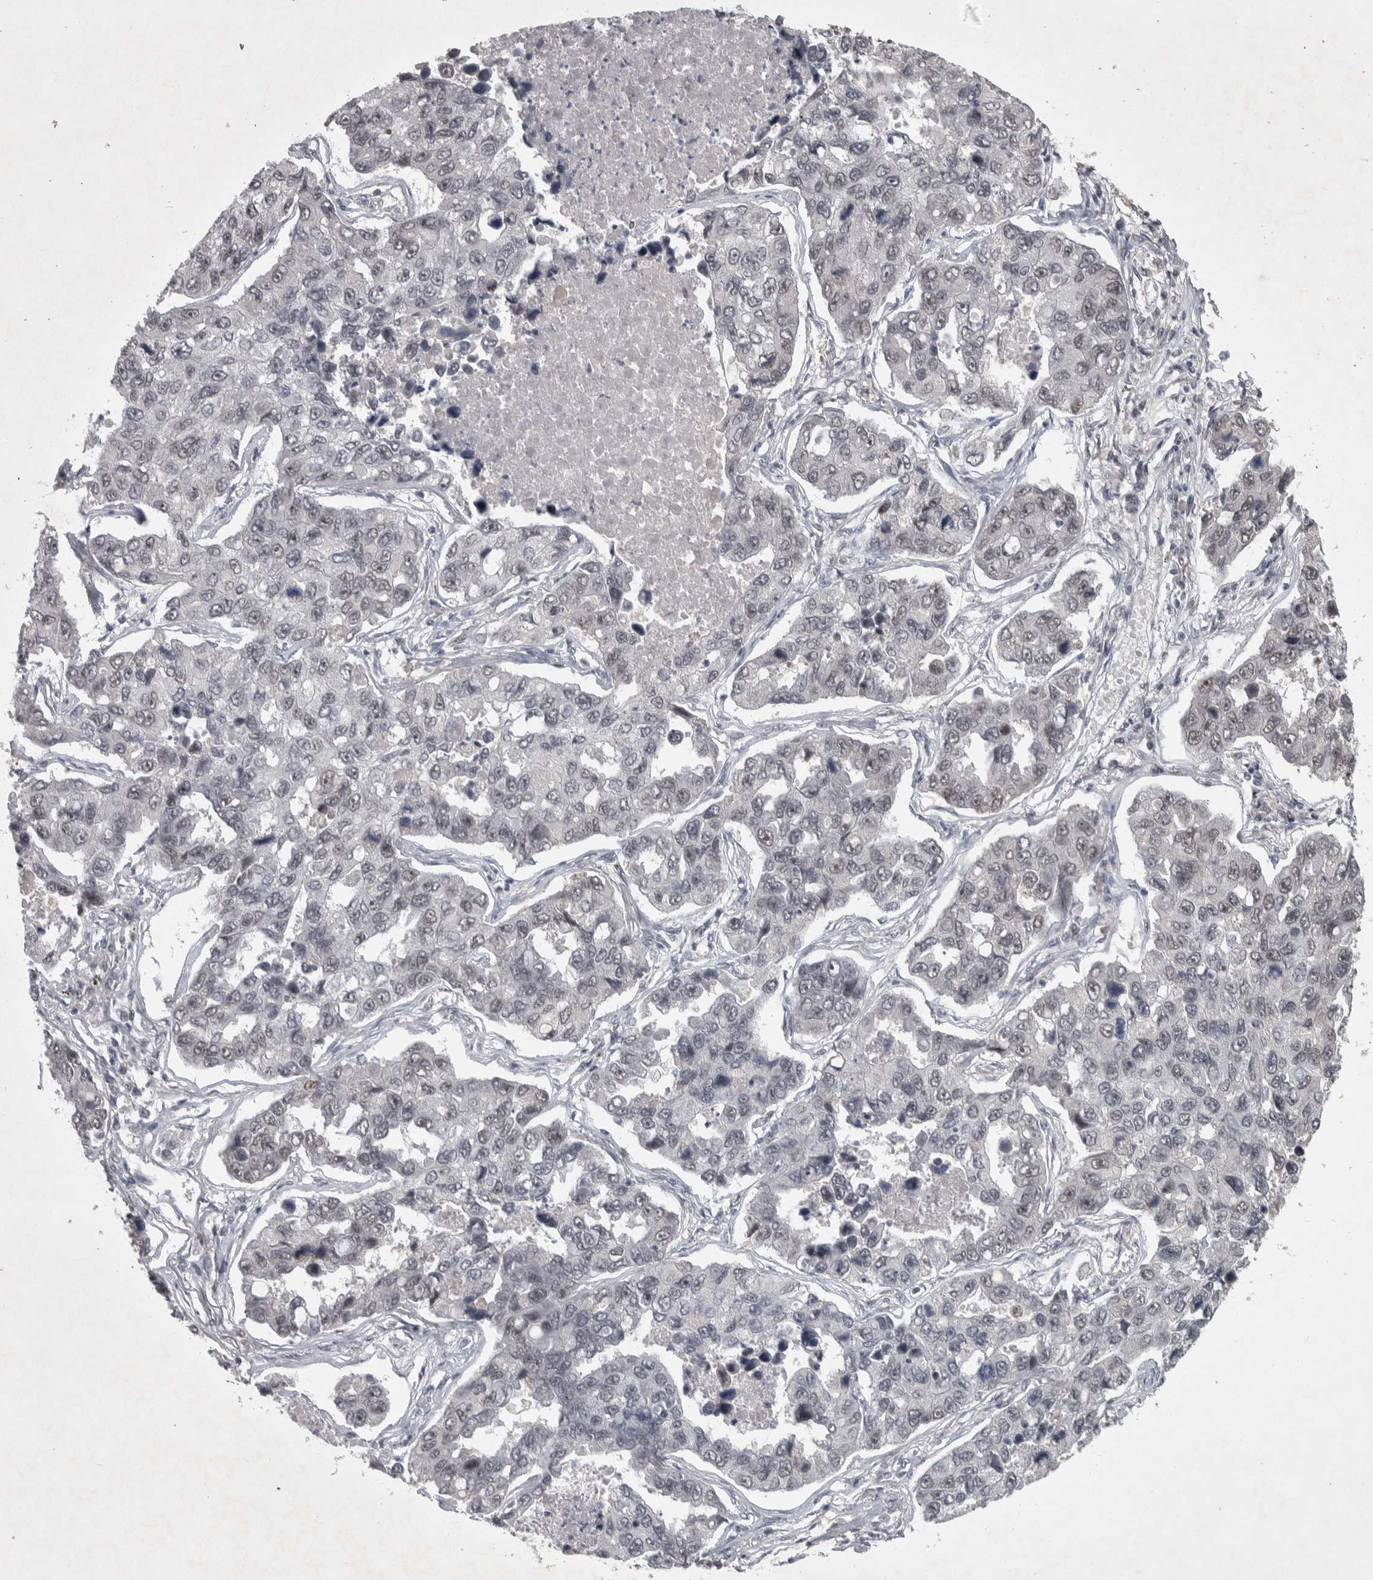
{"staining": {"intensity": "negative", "quantity": "none", "location": "none"}, "tissue": "lung cancer", "cell_type": "Tumor cells", "image_type": "cancer", "snomed": [{"axis": "morphology", "description": "Adenocarcinoma, NOS"}, {"axis": "topography", "description": "Lung"}], "caption": "Human lung cancer stained for a protein using IHC exhibits no positivity in tumor cells.", "gene": "DDX42", "patient": {"sex": "male", "age": 64}}